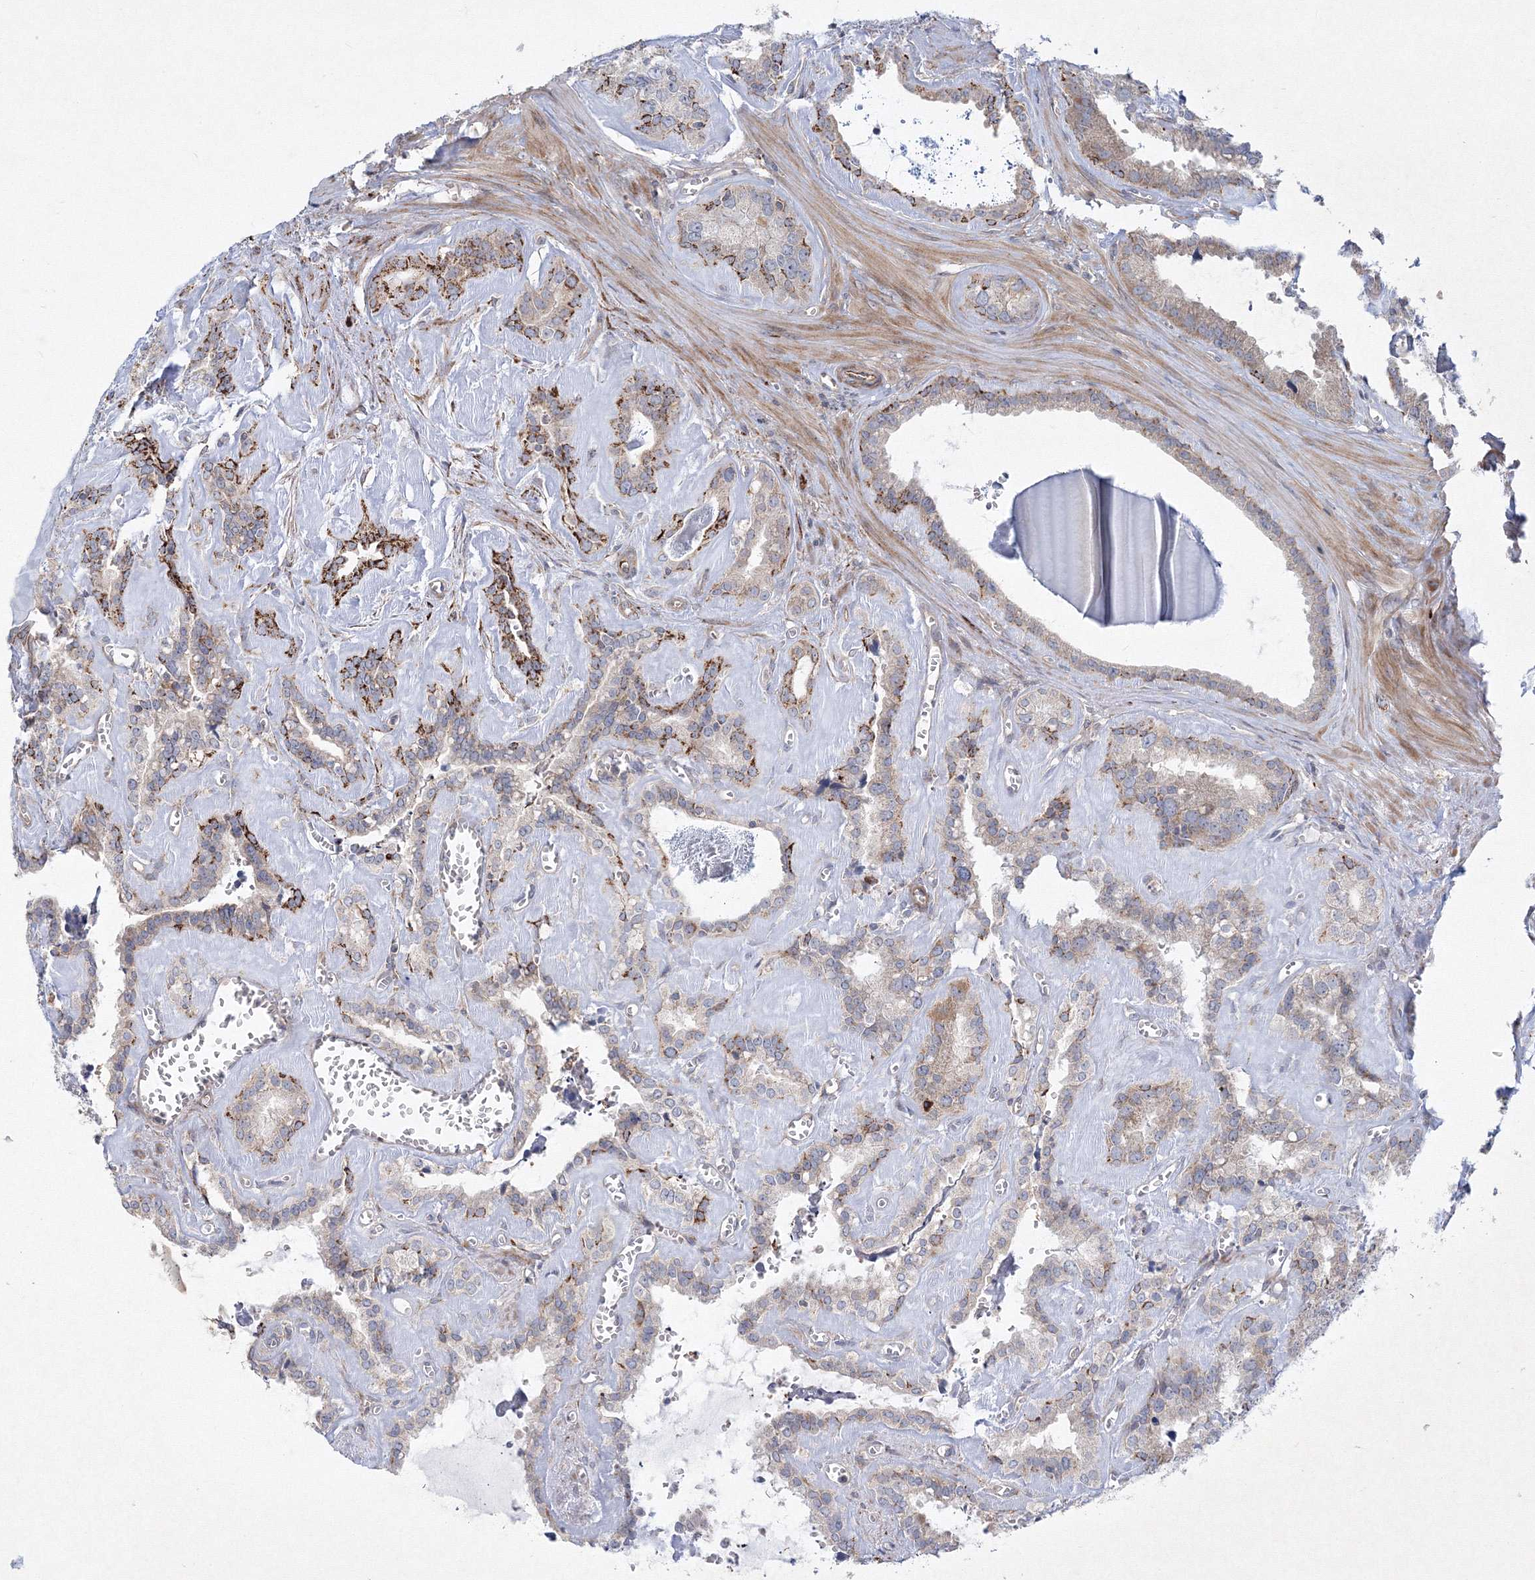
{"staining": {"intensity": "strong", "quantity": "<25%", "location": "cytoplasmic/membranous"}, "tissue": "seminal vesicle", "cell_type": "Glandular cells", "image_type": "normal", "snomed": [{"axis": "morphology", "description": "Normal tissue, NOS"}, {"axis": "topography", "description": "Prostate"}, {"axis": "topography", "description": "Seminal veicle"}], "caption": "IHC staining of benign seminal vesicle, which displays medium levels of strong cytoplasmic/membranous positivity in about <25% of glandular cells indicating strong cytoplasmic/membranous protein expression. The staining was performed using DAB (3,3'-diaminobenzidine) (brown) for protein detection and nuclei were counterstained in hematoxylin (blue).", "gene": "WDR49", "patient": {"sex": "male", "age": 59}}